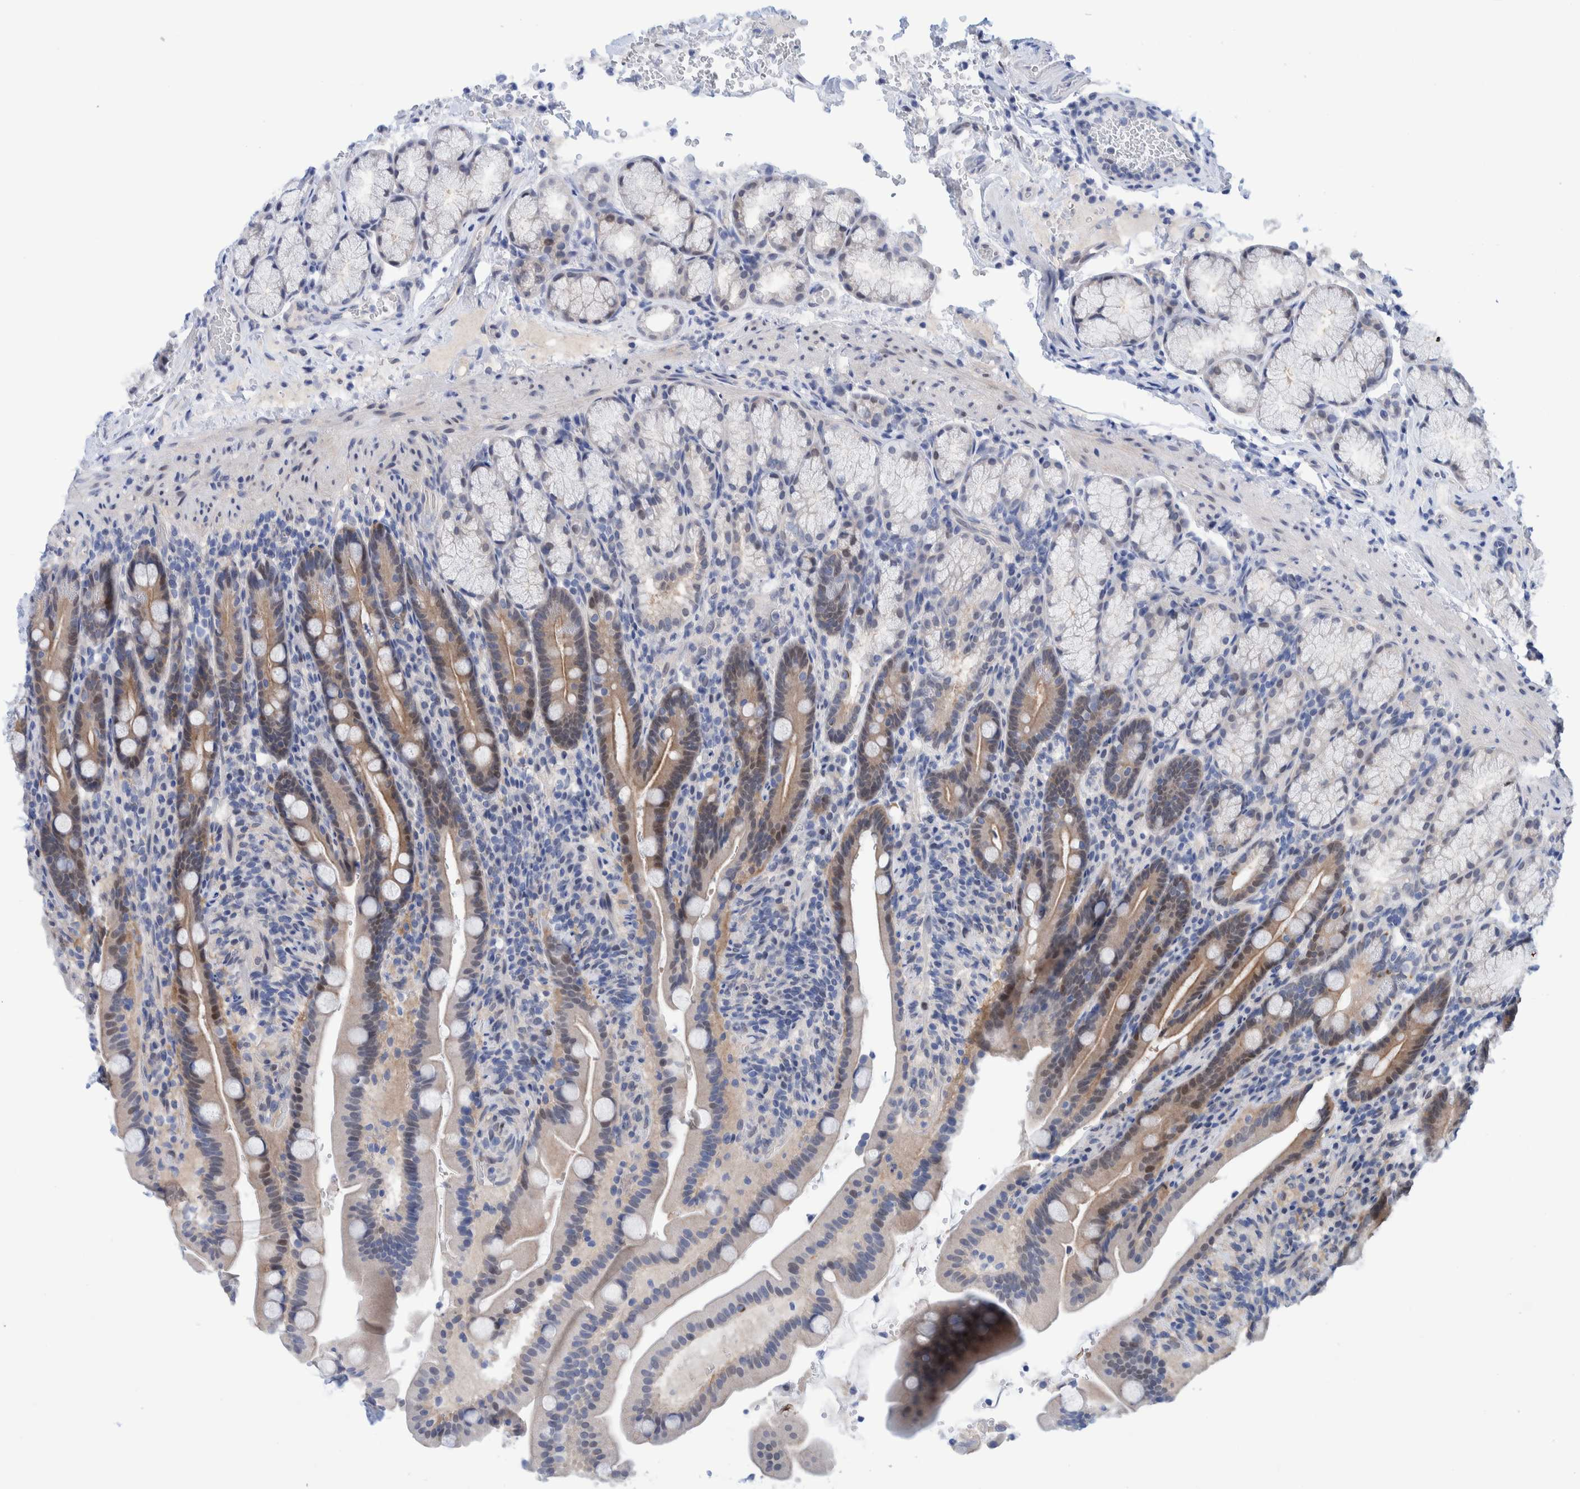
{"staining": {"intensity": "weak", "quantity": "25%-75%", "location": "cytoplasmic/membranous,nuclear"}, "tissue": "duodenum", "cell_type": "Glandular cells", "image_type": "normal", "snomed": [{"axis": "morphology", "description": "Normal tissue, NOS"}, {"axis": "topography", "description": "Duodenum"}], "caption": "Weak cytoplasmic/membranous,nuclear protein staining is appreciated in about 25%-75% of glandular cells in duodenum.", "gene": "PFAS", "patient": {"sex": "male", "age": 54}}